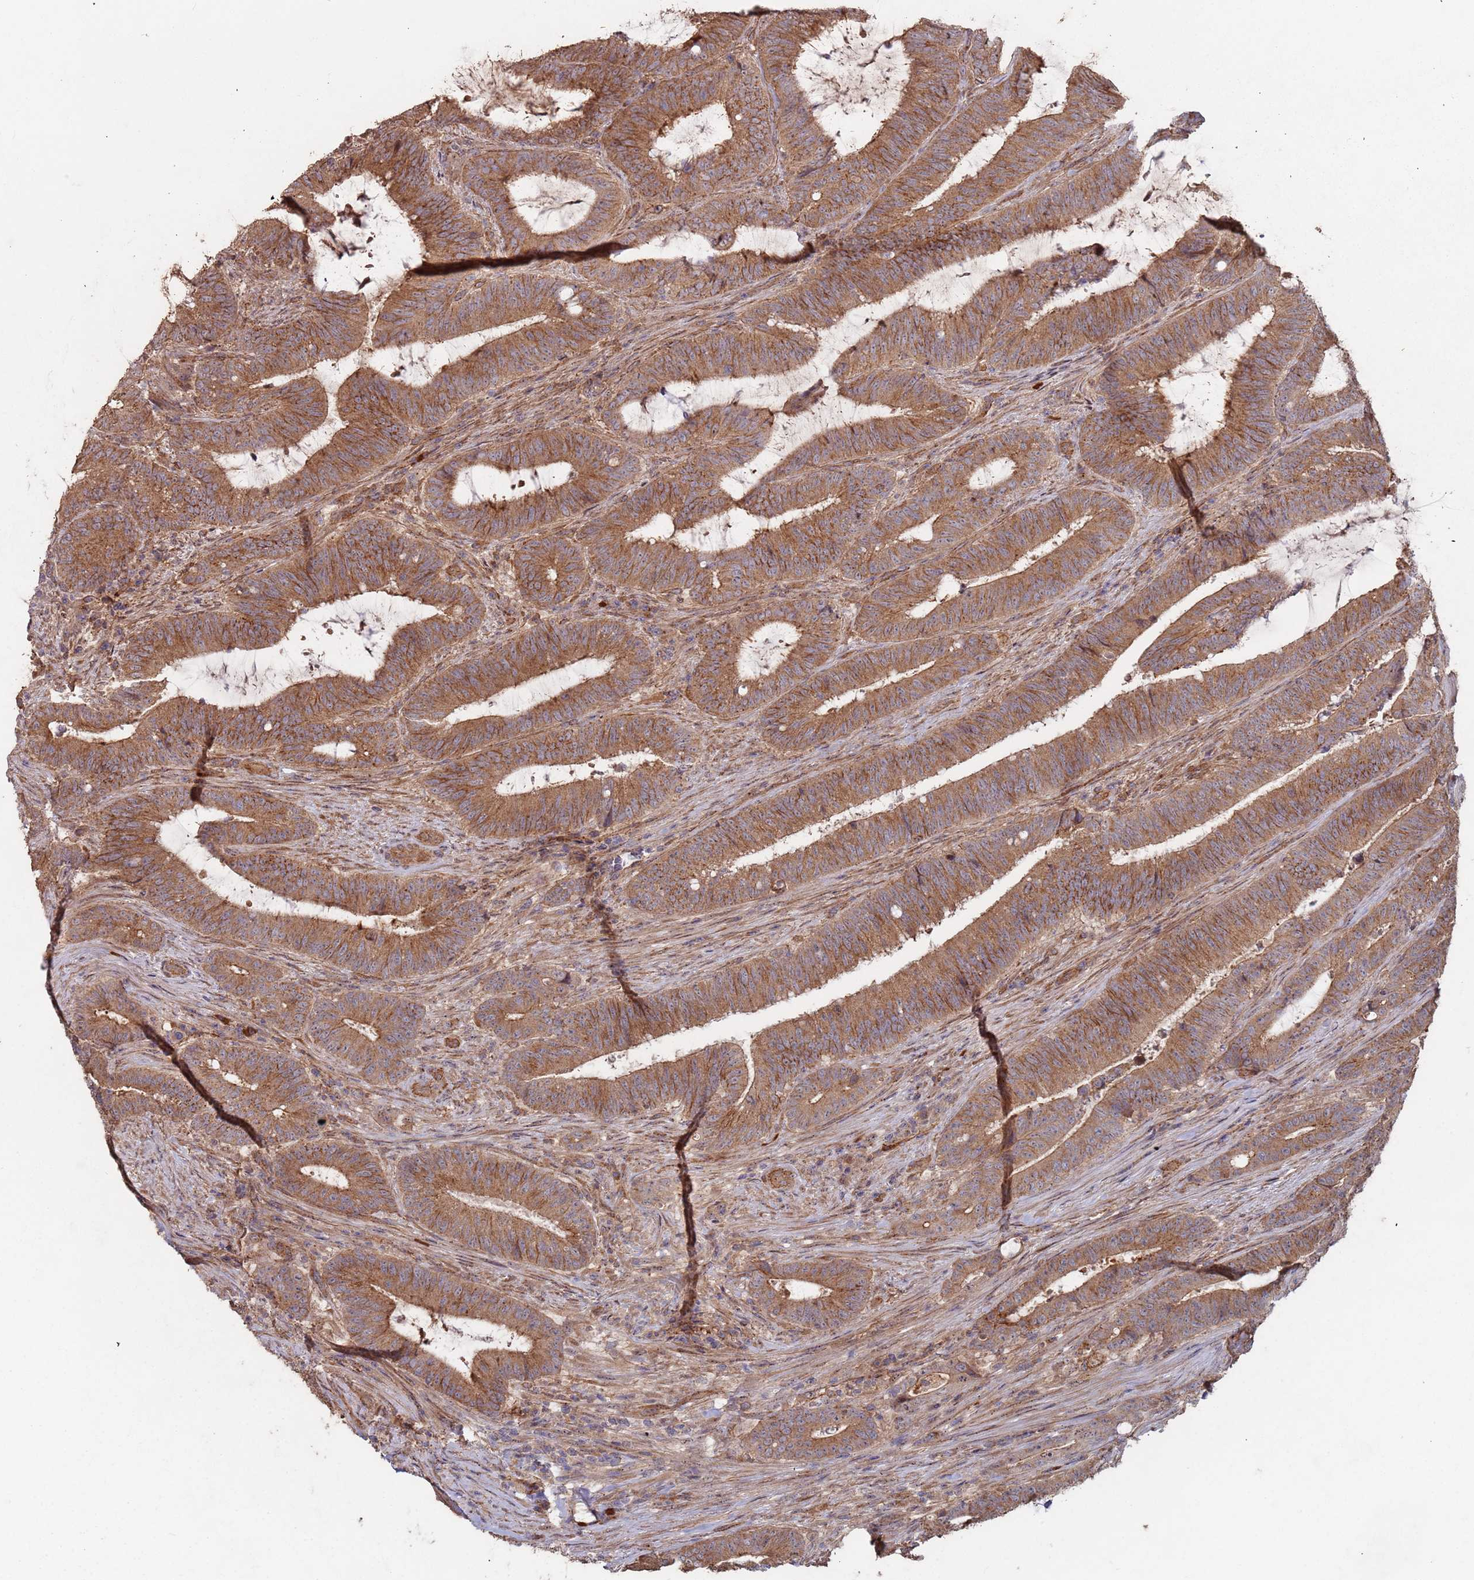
{"staining": {"intensity": "strong", "quantity": ">75%", "location": "cytoplasmic/membranous"}, "tissue": "colorectal cancer", "cell_type": "Tumor cells", "image_type": "cancer", "snomed": [{"axis": "morphology", "description": "Adenocarcinoma, NOS"}, {"axis": "topography", "description": "Colon"}], "caption": "Immunohistochemistry (IHC) (DAB (3,3'-diaminobenzidine)) staining of human adenocarcinoma (colorectal) reveals strong cytoplasmic/membranous protein expression in approximately >75% of tumor cells.", "gene": "KANSL1L", "patient": {"sex": "female", "age": 43}}